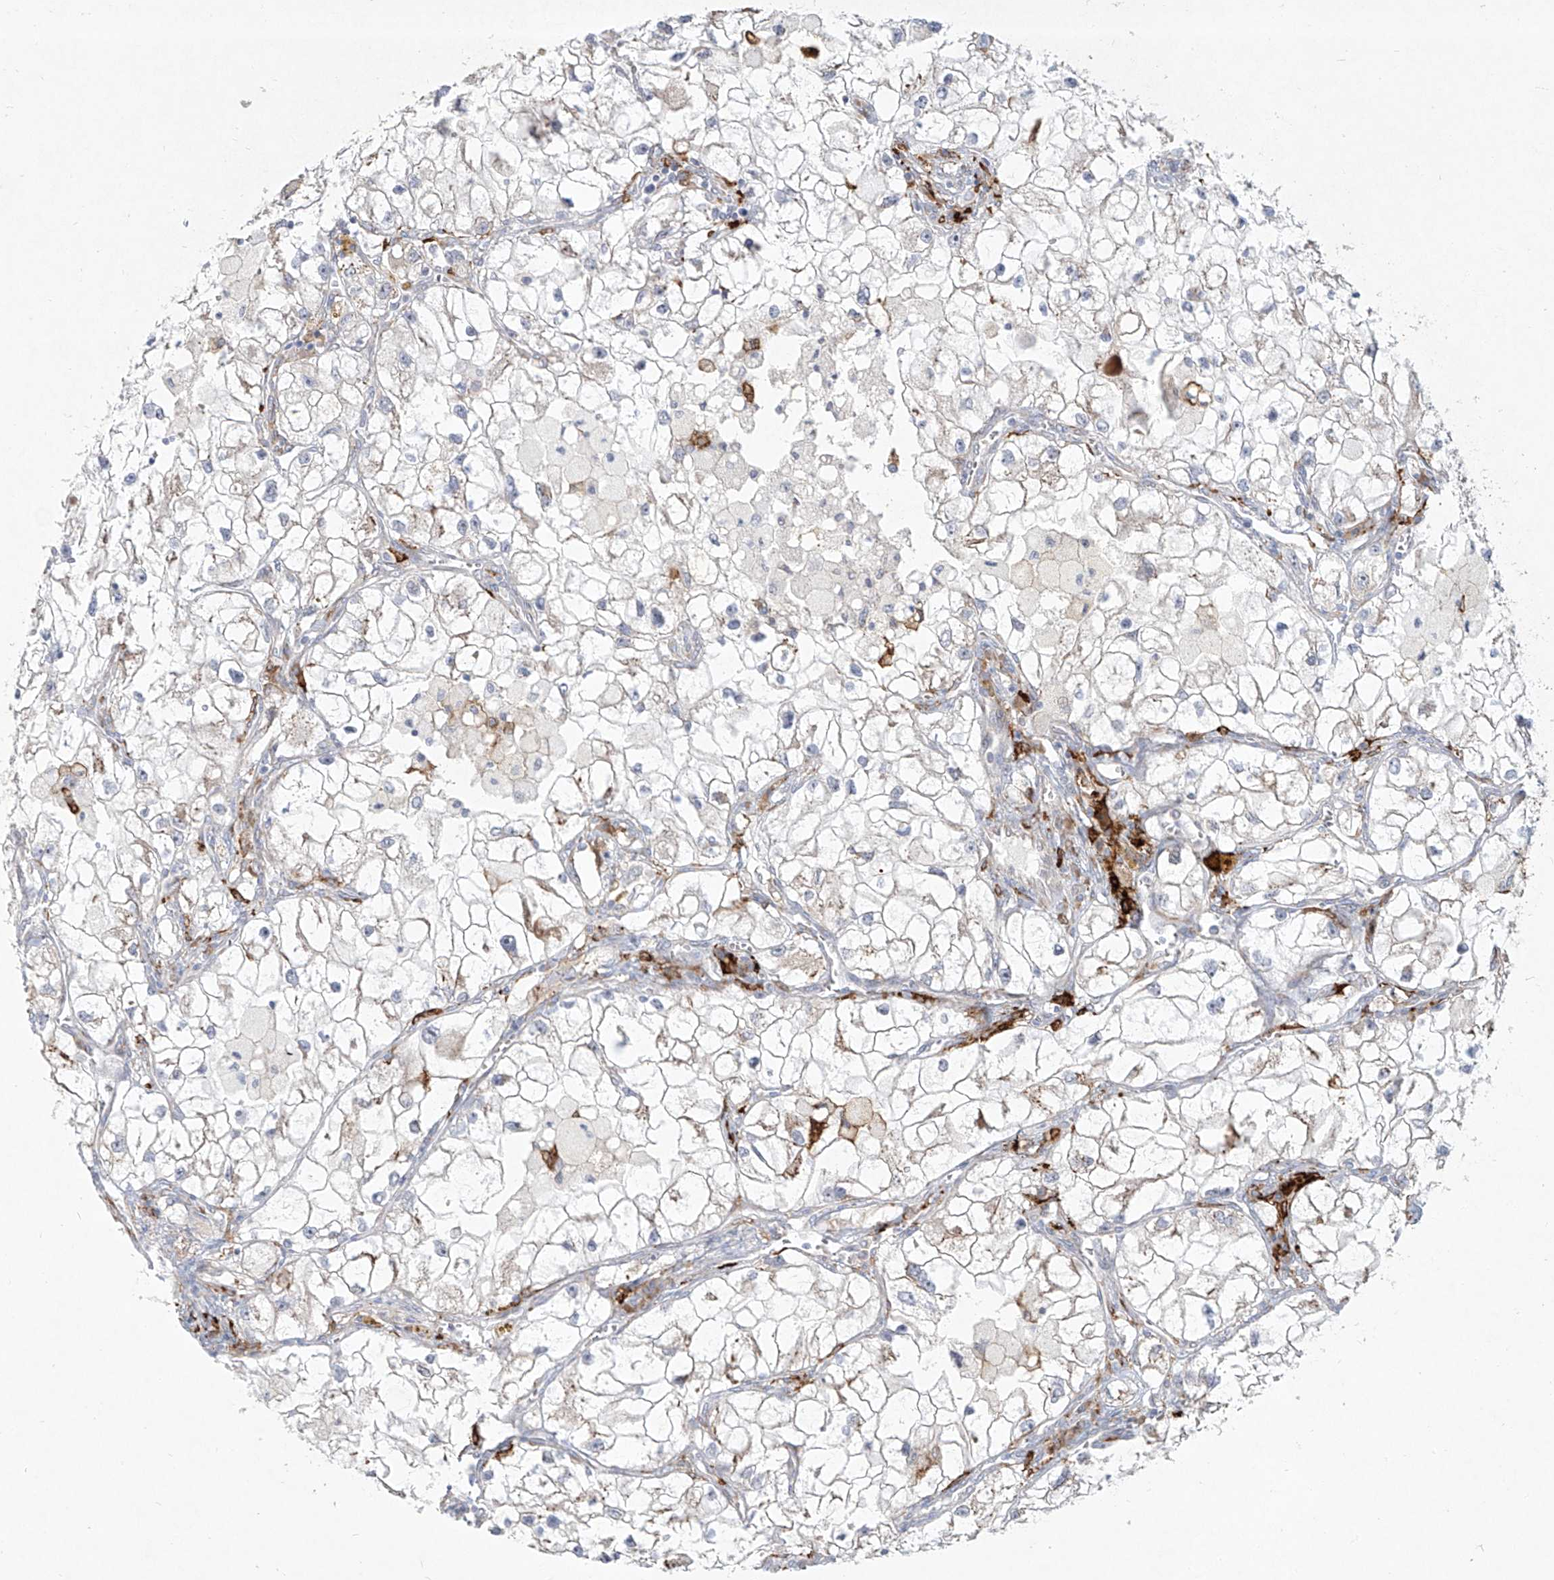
{"staining": {"intensity": "negative", "quantity": "none", "location": "none"}, "tissue": "renal cancer", "cell_type": "Tumor cells", "image_type": "cancer", "snomed": [{"axis": "morphology", "description": "Adenocarcinoma, NOS"}, {"axis": "topography", "description": "Kidney"}], "caption": "DAB immunohistochemical staining of renal adenocarcinoma displays no significant positivity in tumor cells.", "gene": "CD209", "patient": {"sex": "female", "age": 70}}